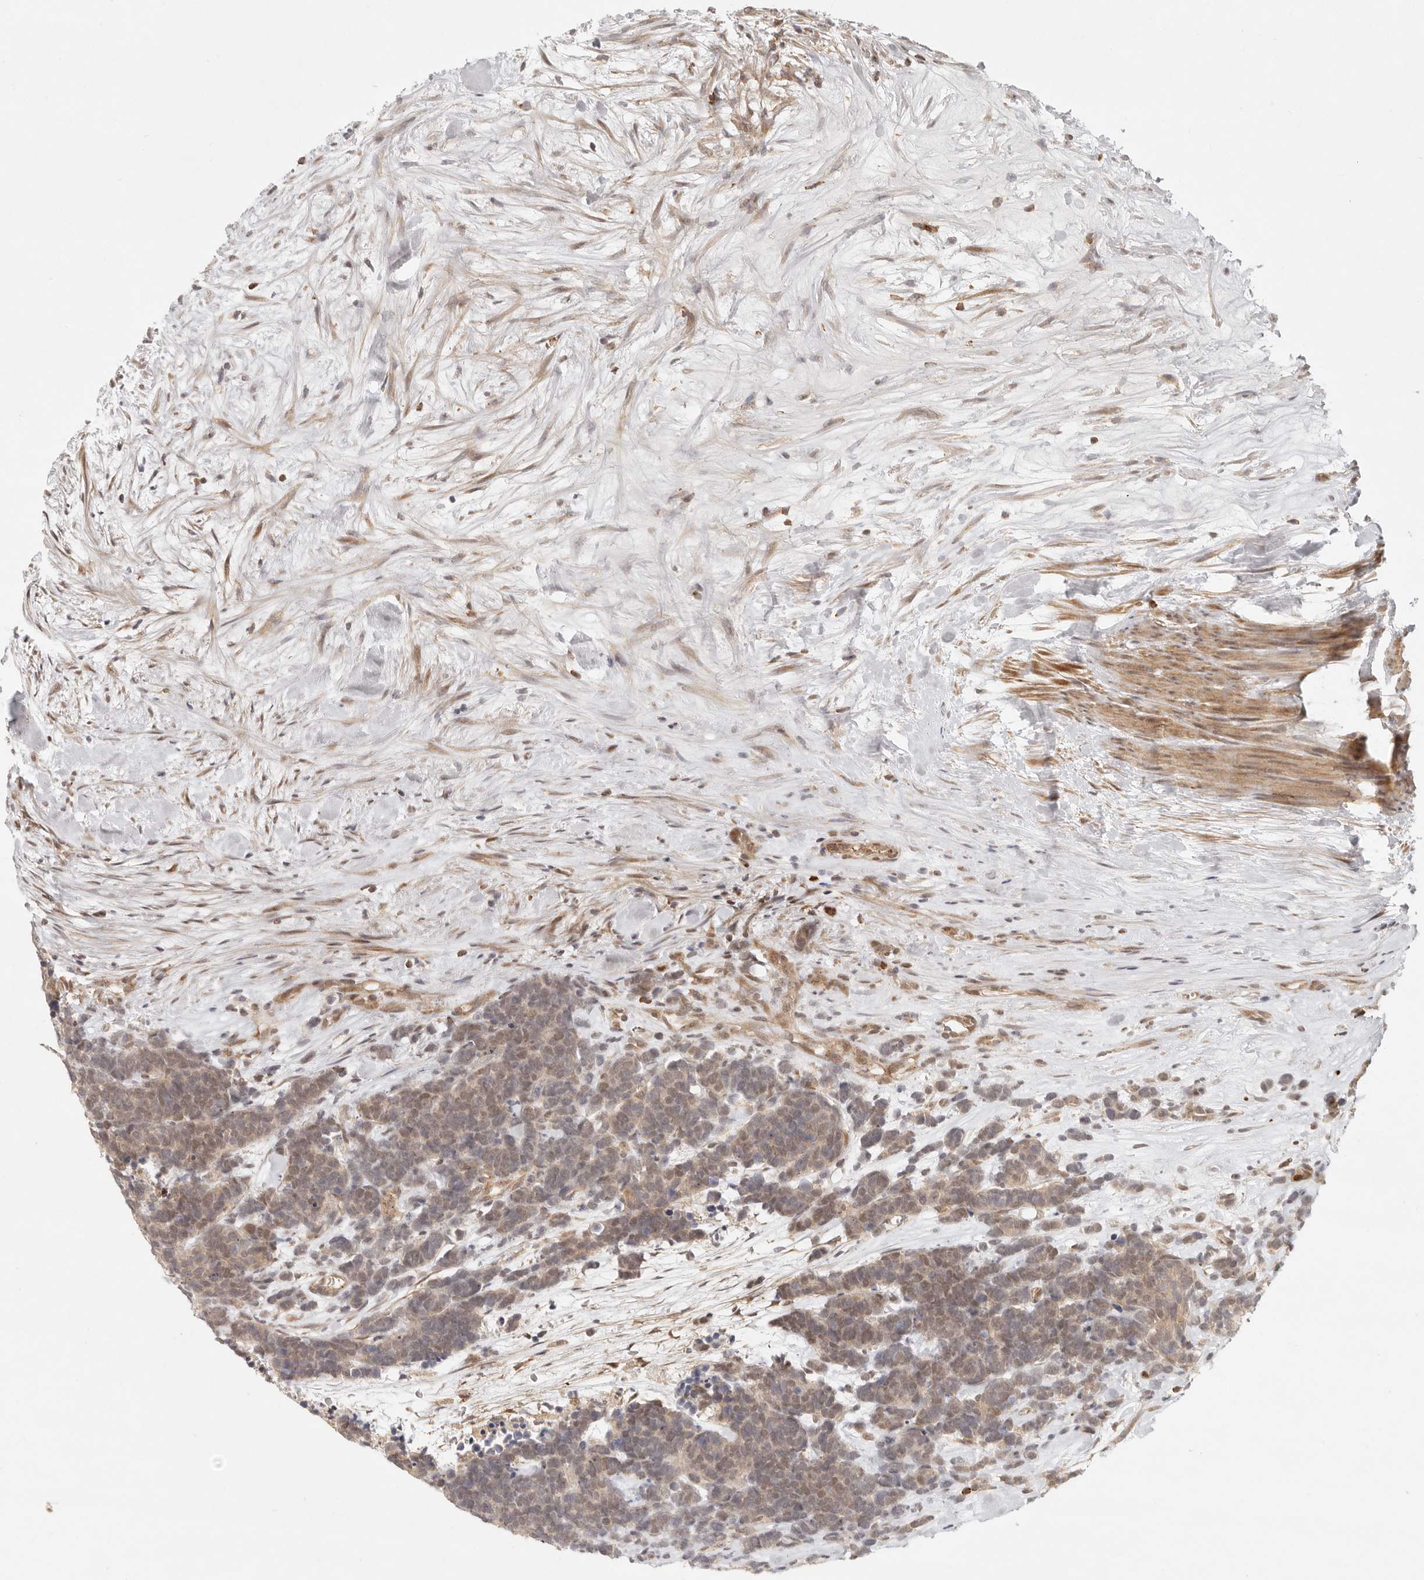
{"staining": {"intensity": "weak", "quantity": ">75%", "location": "cytoplasmic/membranous,nuclear"}, "tissue": "carcinoid", "cell_type": "Tumor cells", "image_type": "cancer", "snomed": [{"axis": "morphology", "description": "Carcinoma, NOS"}, {"axis": "morphology", "description": "Carcinoid, malignant, NOS"}, {"axis": "topography", "description": "Urinary bladder"}], "caption": "A high-resolution histopathology image shows immunohistochemistry staining of carcinoid, which exhibits weak cytoplasmic/membranous and nuclear positivity in approximately >75% of tumor cells.", "gene": "AHDC1", "patient": {"sex": "male", "age": 57}}